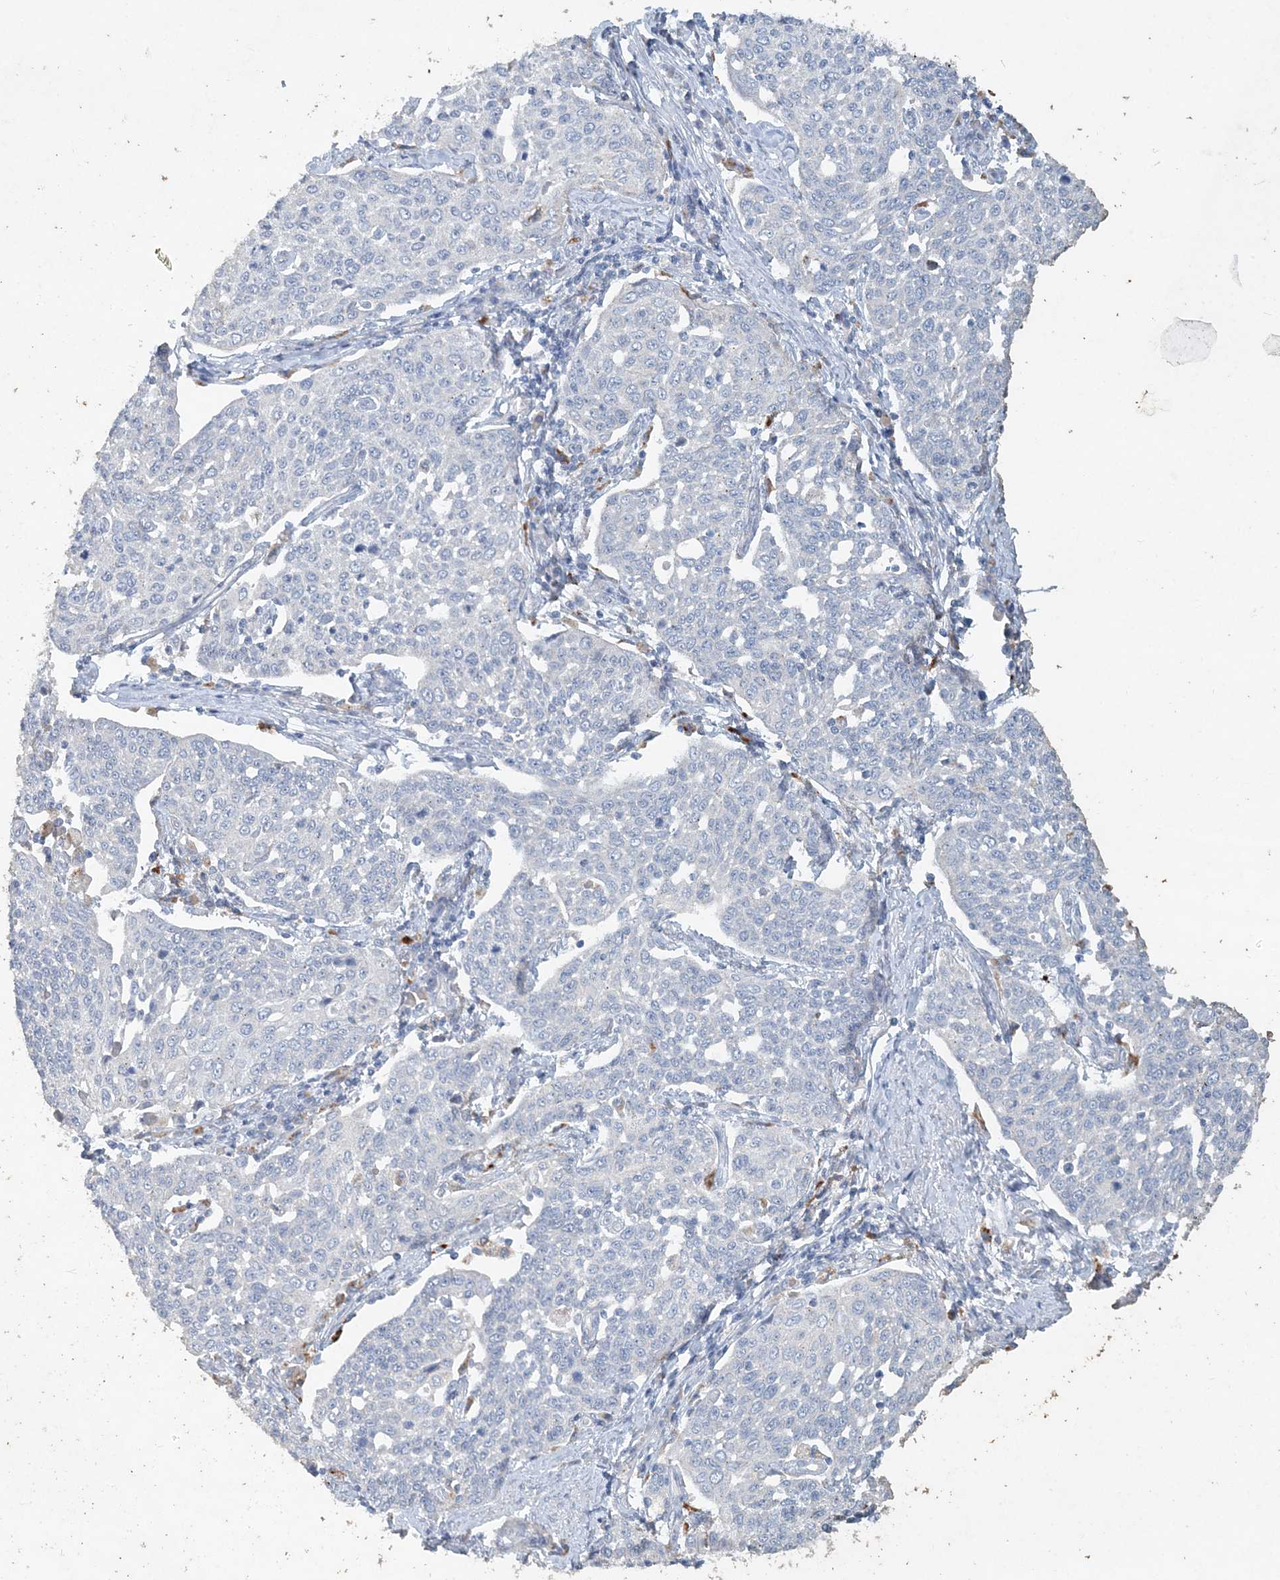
{"staining": {"intensity": "negative", "quantity": "none", "location": "none"}, "tissue": "cervical cancer", "cell_type": "Tumor cells", "image_type": "cancer", "snomed": [{"axis": "morphology", "description": "Squamous cell carcinoma, NOS"}, {"axis": "topography", "description": "Cervix"}], "caption": "Image shows no protein staining in tumor cells of cervical cancer tissue.", "gene": "DNAH5", "patient": {"sex": "female", "age": 34}}